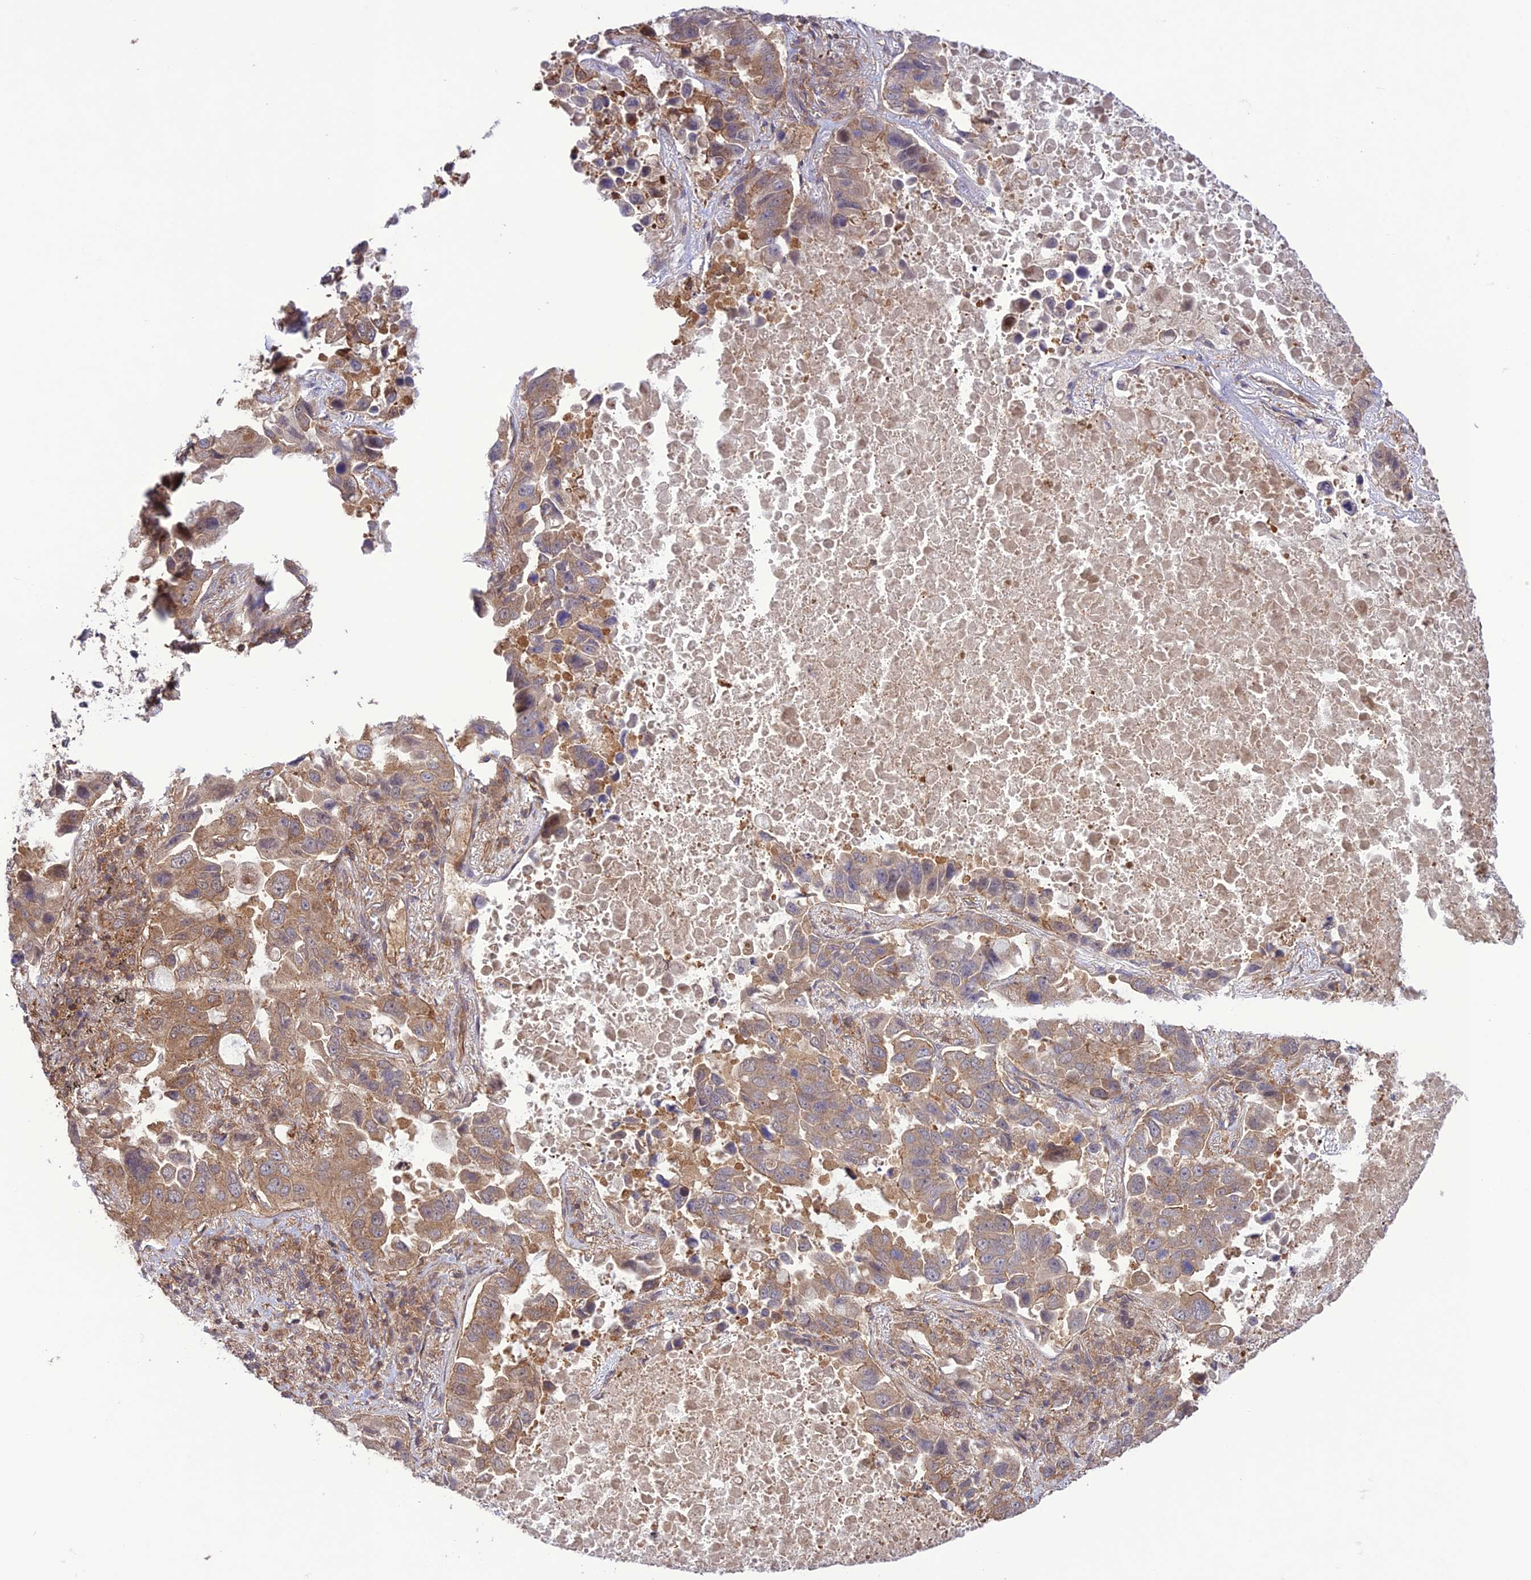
{"staining": {"intensity": "moderate", "quantity": ">75%", "location": "cytoplasmic/membranous"}, "tissue": "lung cancer", "cell_type": "Tumor cells", "image_type": "cancer", "snomed": [{"axis": "morphology", "description": "Adenocarcinoma, NOS"}, {"axis": "topography", "description": "Lung"}], "caption": "This is an image of immunohistochemistry staining of adenocarcinoma (lung), which shows moderate expression in the cytoplasmic/membranous of tumor cells.", "gene": "FCHSD1", "patient": {"sex": "male", "age": 64}}